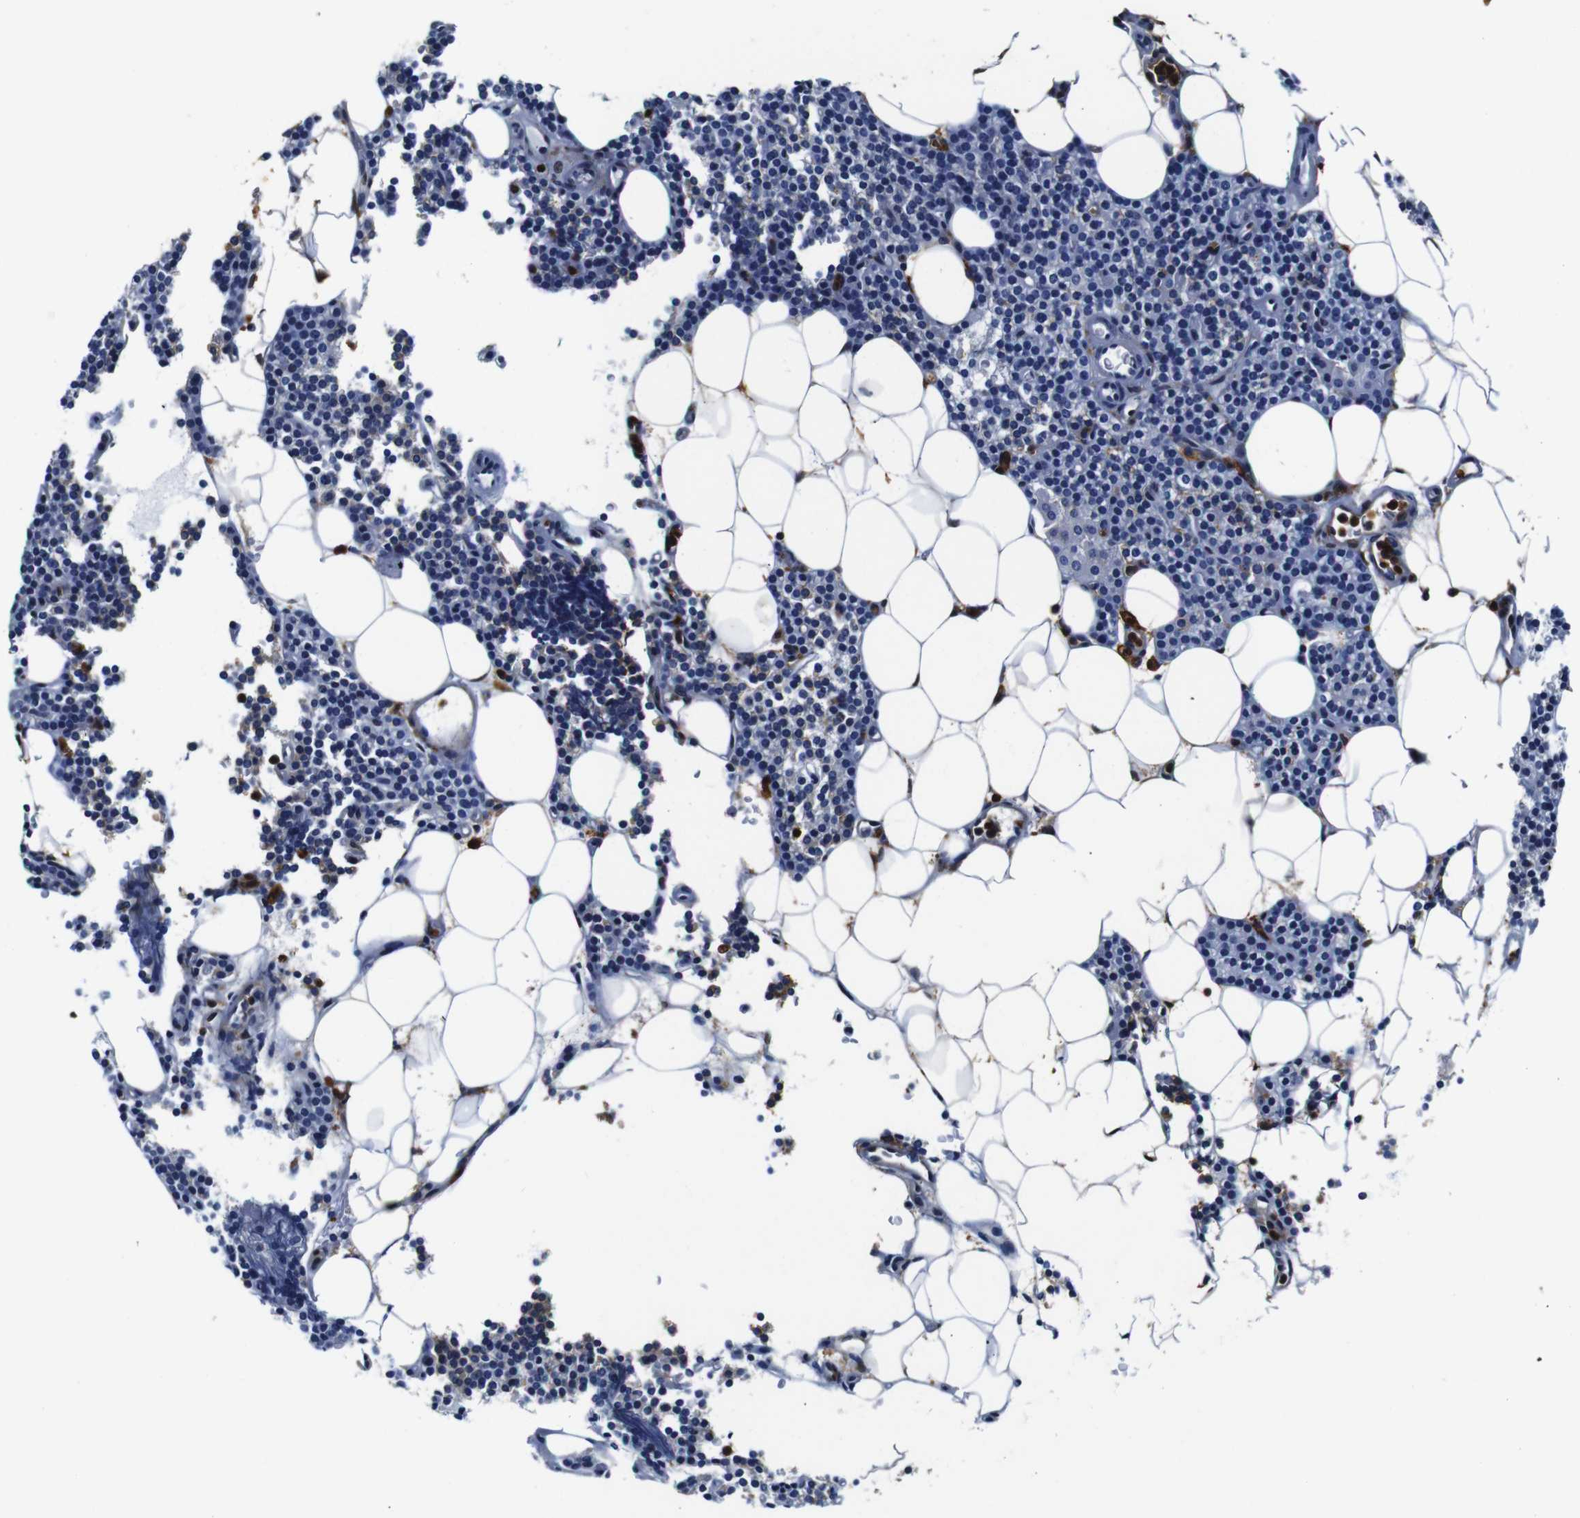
{"staining": {"intensity": "negative", "quantity": "none", "location": "none"}, "tissue": "parathyroid gland", "cell_type": "Glandular cells", "image_type": "normal", "snomed": [{"axis": "morphology", "description": "Normal tissue, NOS"}, {"axis": "morphology", "description": "Adenoma, NOS"}, {"axis": "topography", "description": "Parathyroid gland"}], "caption": "IHC micrograph of unremarkable parathyroid gland: human parathyroid gland stained with DAB reveals no significant protein expression in glandular cells. (DAB immunohistochemistry with hematoxylin counter stain).", "gene": "ANXA1", "patient": {"sex": "female", "age": 51}}